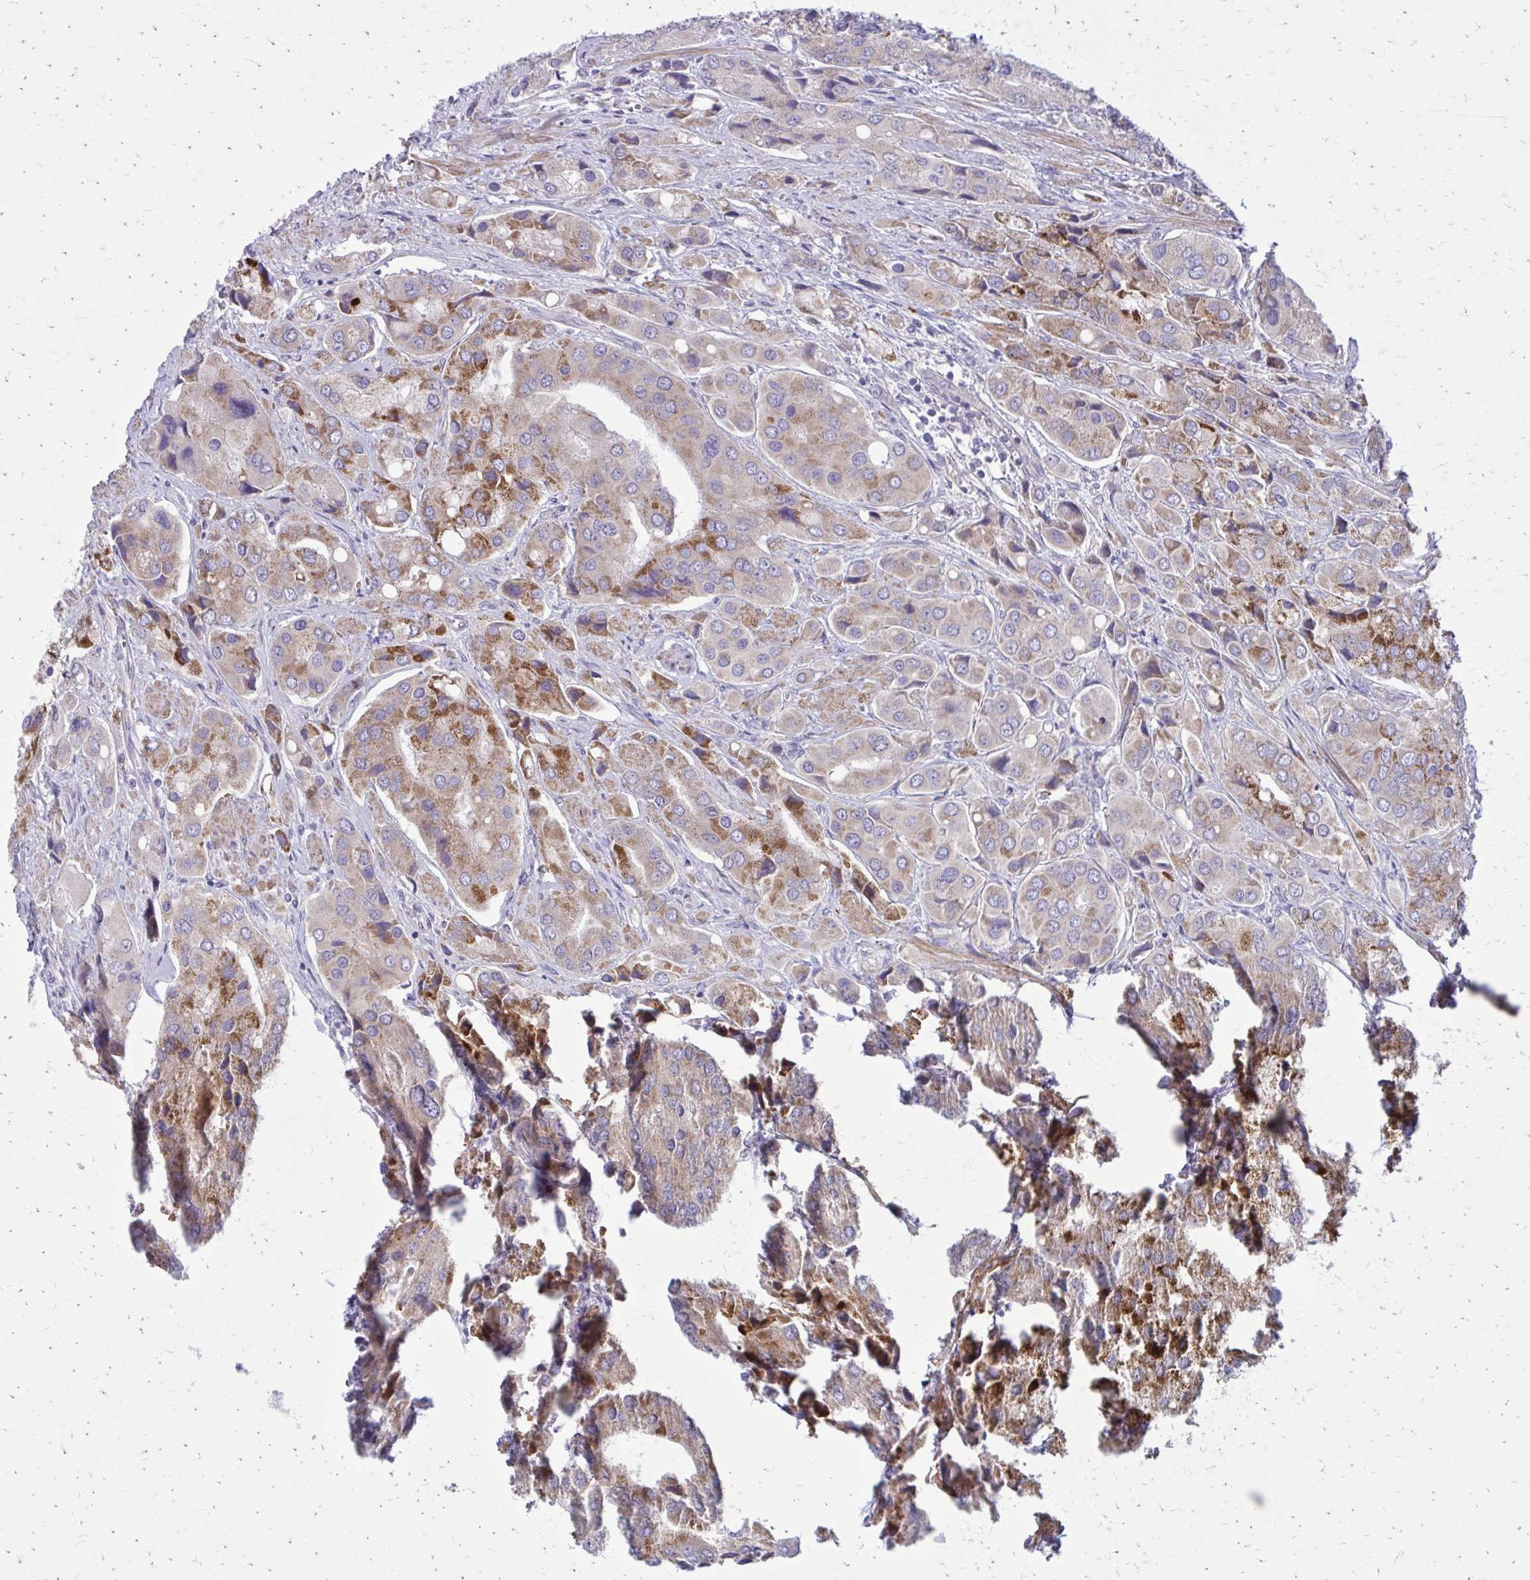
{"staining": {"intensity": "moderate", "quantity": "25%-75%", "location": "cytoplasmic/membranous"}, "tissue": "prostate cancer", "cell_type": "Tumor cells", "image_type": "cancer", "snomed": [{"axis": "morphology", "description": "Adenocarcinoma, Low grade"}, {"axis": "topography", "description": "Prostate"}], "caption": "Brown immunohistochemical staining in low-grade adenocarcinoma (prostate) displays moderate cytoplasmic/membranous expression in approximately 25%-75% of tumor cells.", "gene": "GIGYF2", "patient": {"sex": "male", "age": 69}}